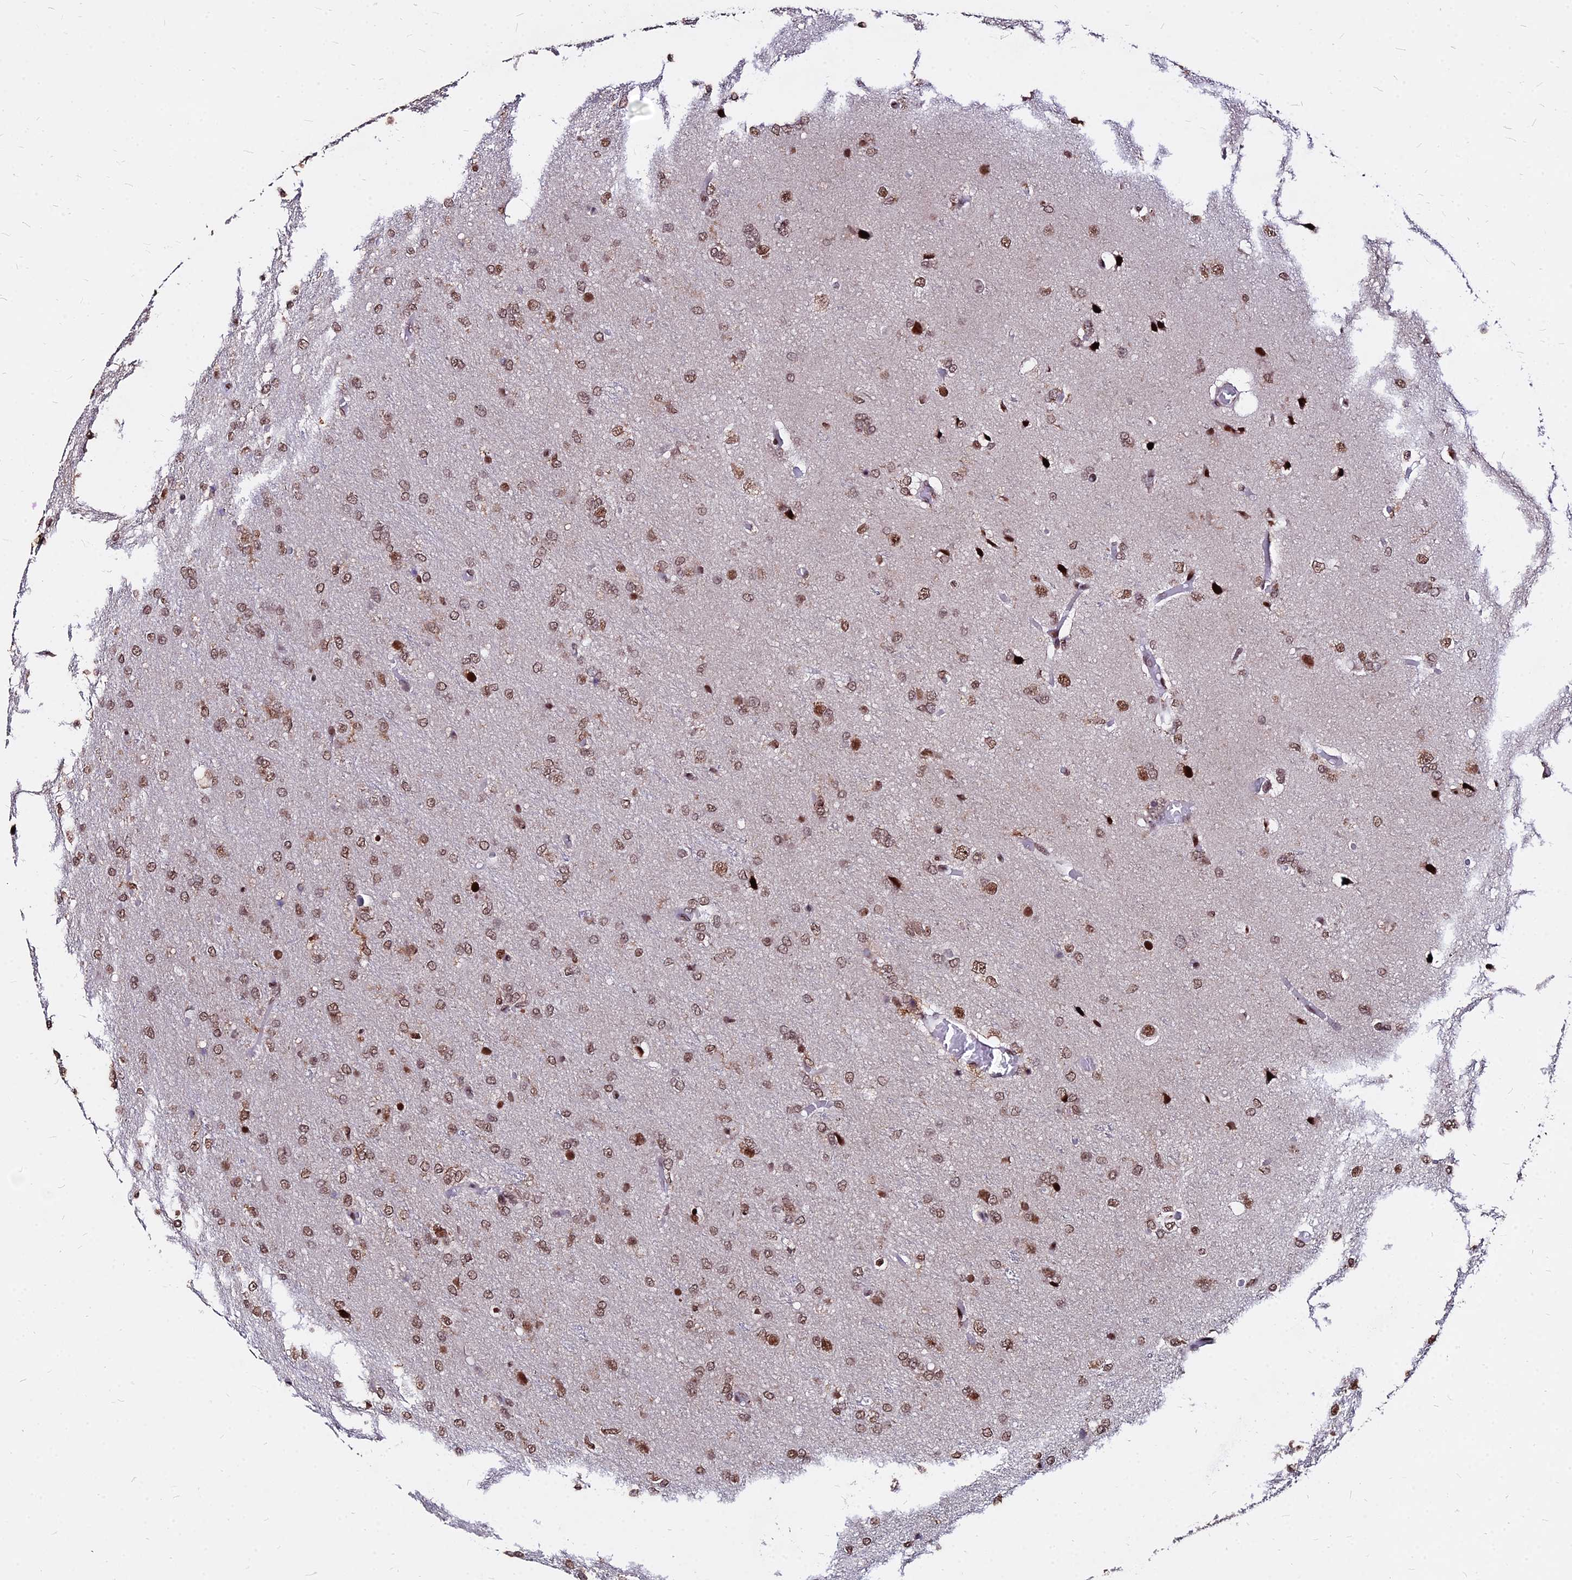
{"staining": {"intensity": "moderate", "quantity": ">75%", "location": "nuclear"}, "tissue": "glioma", "cell_type": "Tumor cells", "image_type": "cancer", "snomed": [{"axis": "morphology", "description": "Glioma, malignant, High grade"}, {"axis": "topography", "description": "Brain"}], "caption": "Glioma stained for a protein (brown) demonstrates moderate nuclear positive staining in about >75% of tumor cells.", "gene": "ZBED4", "patient": {"sex": "female", "age": 74}}